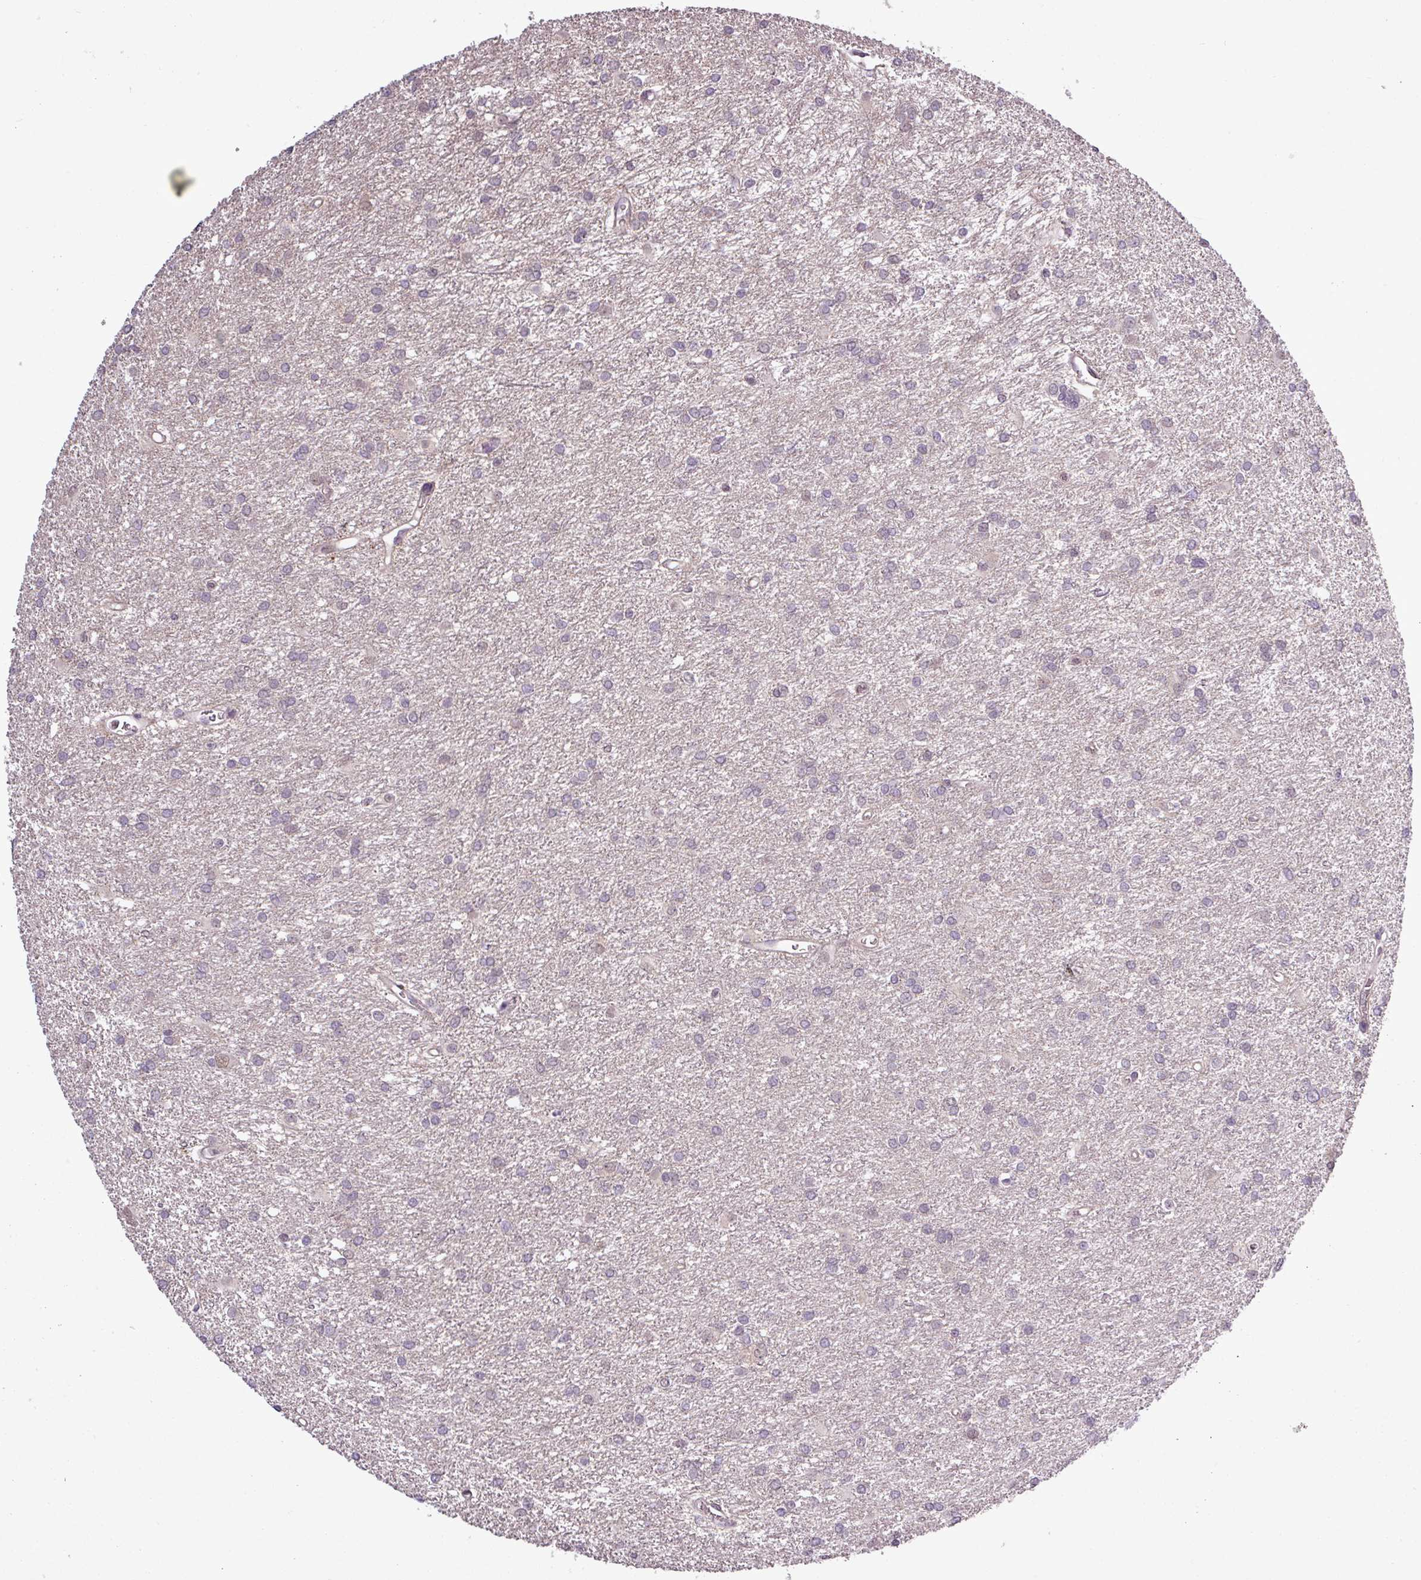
{"staining": {"intensity": "negative", "quantity": "none", "location": "none"}, "tissue": "glioma", "cell_type": "Tumor cells", "image_type": "cancer", "snomed": [{"axis": "morphology", "description": "Glioma, malignant, High grade"}, {"axis": "topography", "description": "Brain"}], "caption": "Histopathology image shows no protein positivity in tumor cells of glioma tissue.", "gene": "GPT2", "patient": {"sex": "female", "age": 50}}